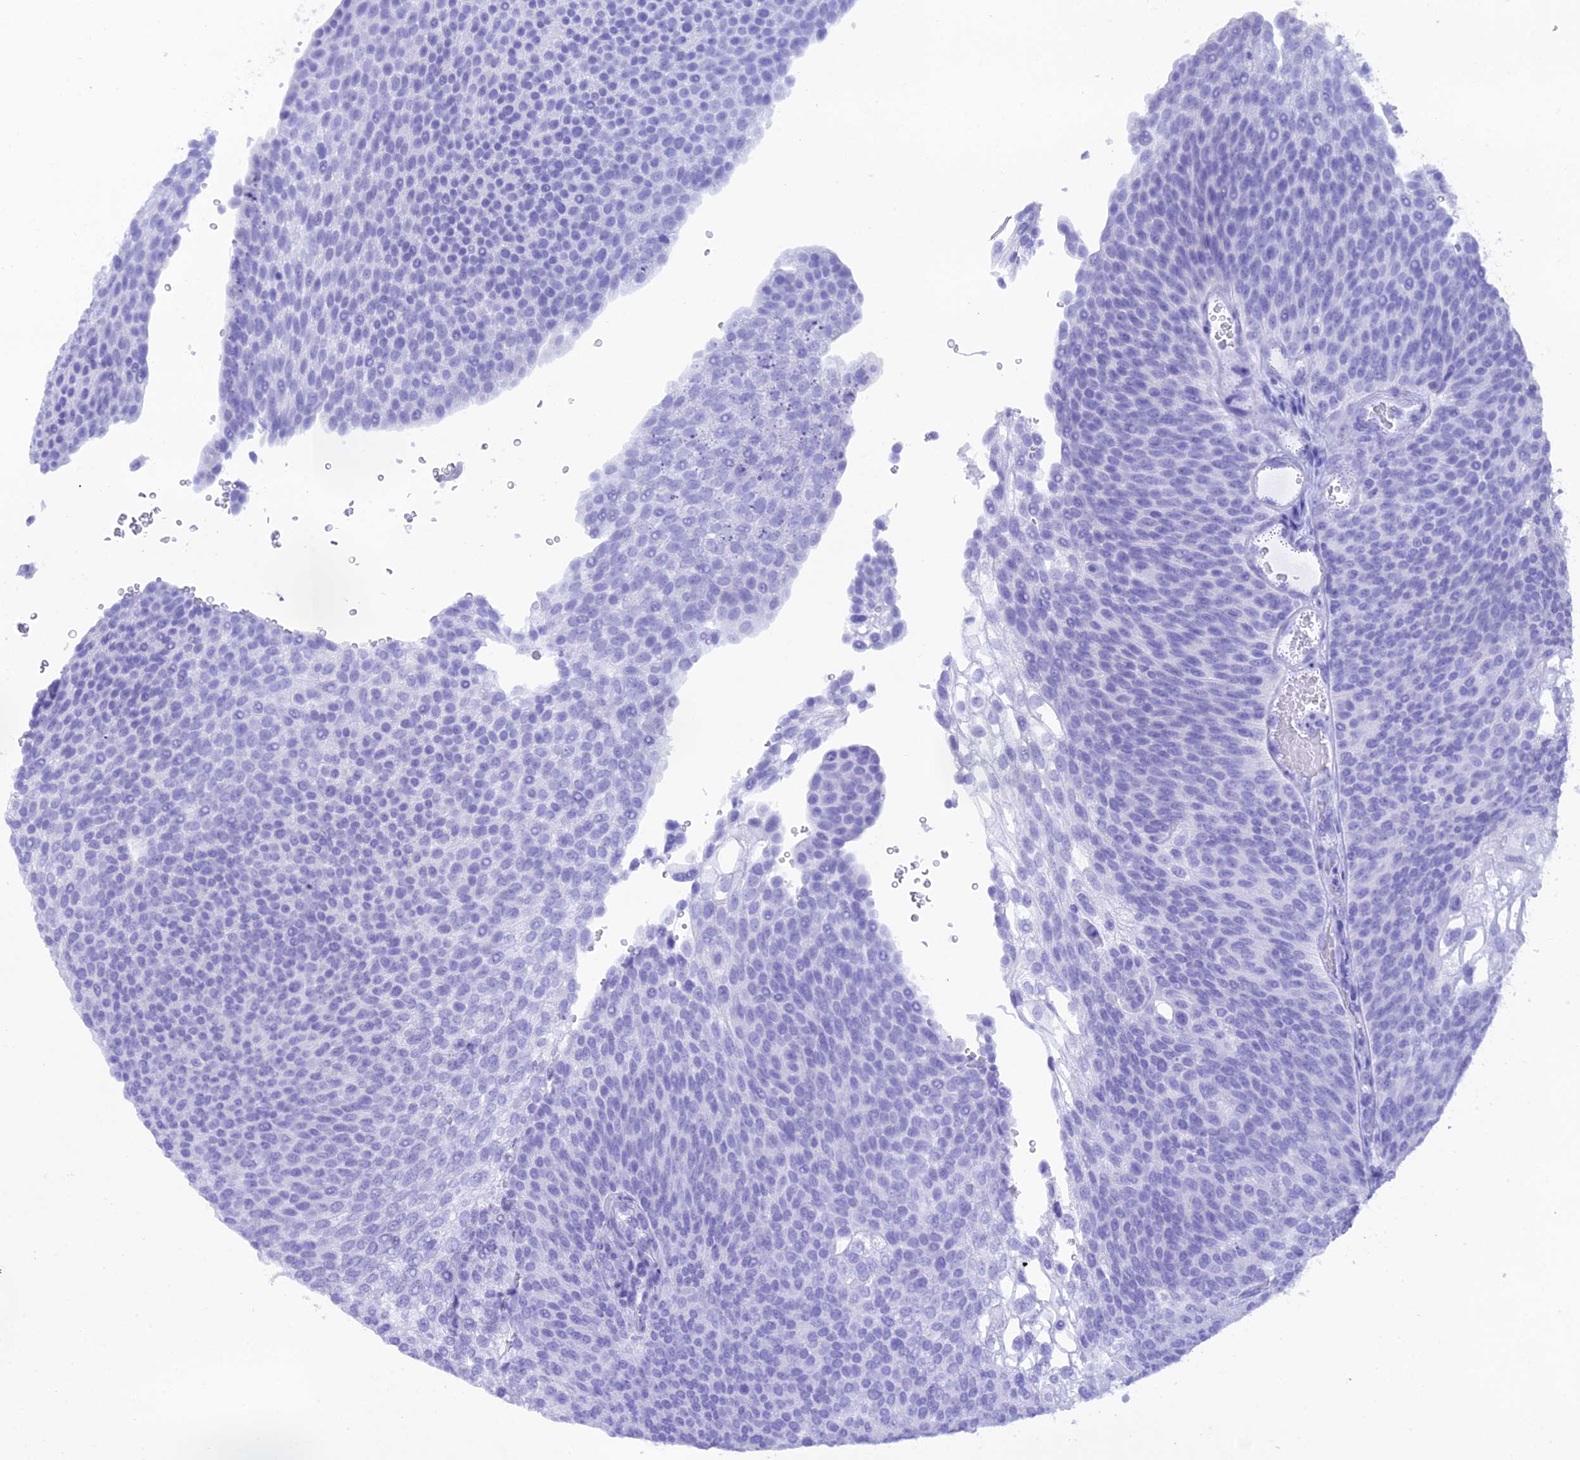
{"staining": {"intensity": "negative", "quantity": "none", "location": "none"}, "tissue": "urothelial cancer", "cell_type": "Tumor cells", "image_type": "cancer", "snomed": [{"axis": "morphology", "description": "Urothelial carcinoma, High grade"}, {"axis": "topography", "description": "Urinary bladder"}], "caption": "An IHC micrograph of urothelial carcinoma (high-grade) is shown. There is no staining in tumor cells of urothelial carcinoma (high-grade).", "gene": "CLCN7", "patient": {"sex": "female", "age": 79}}